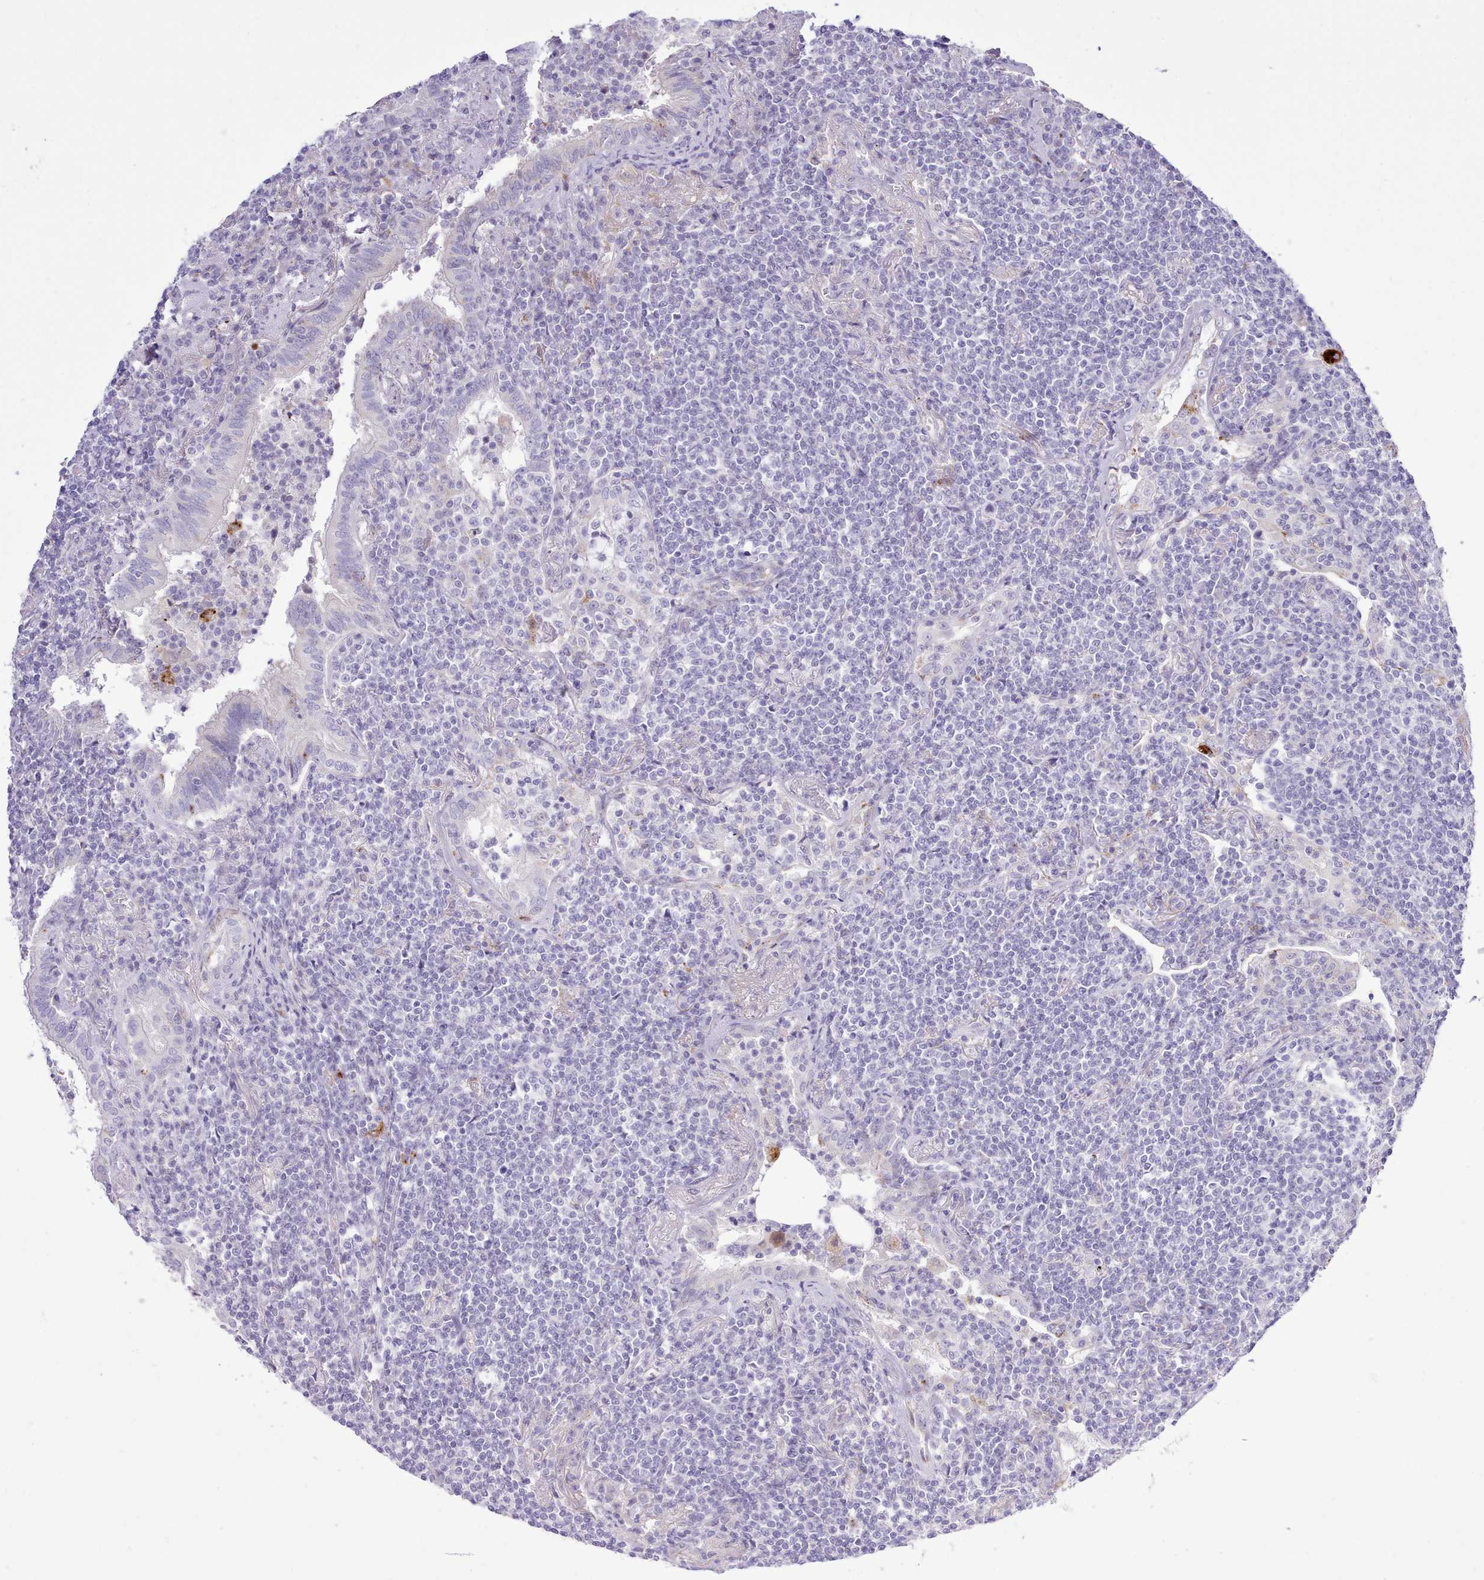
{"staining": {"intensity": "negative", "quantity": "none", "location": "none"}, "tissue": "lymphoma", "cell_type": "Tumor cells", "image_type": "cancer", "snomed": [{"axis": "morphology", "description": "Malignant lymphoma, non-Hodgkin's type, Low grade"}, {"axis": "topography", "description": "Lung"}], "caption": "DAB immunohistochemical staining of lymphoma exhibits no significant positivity in tumor cells.", "gene": "SRD5A1", "patient": {"sex": "female", "age": 71}}